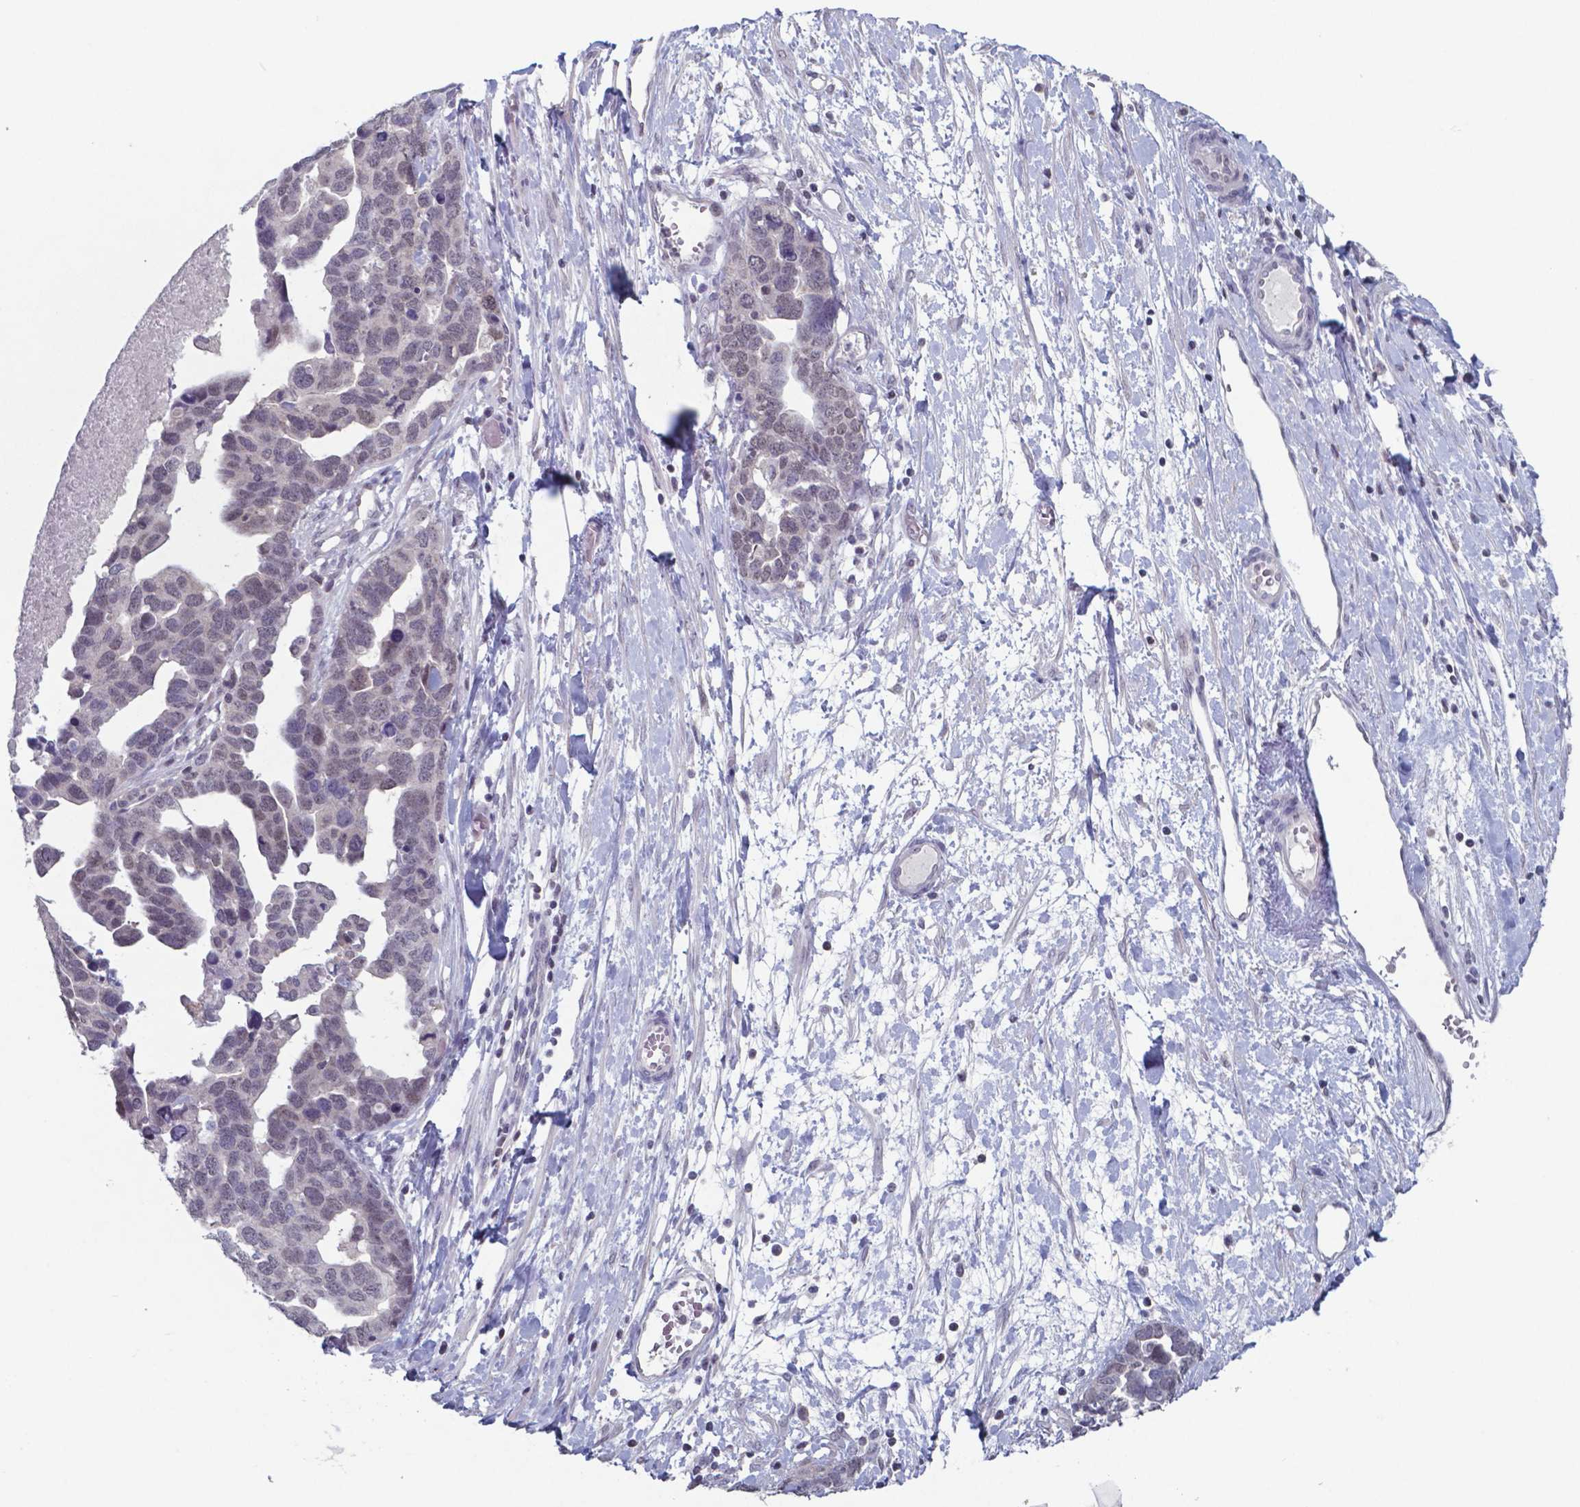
{"staining": {"intensity": "negative", "quantity": "none", "location": "none"}, "tissue": "ovarian cancer", "cell_type": "Tumor cells", "image_type": "cancer", "snomed": [{"axis": "morphology", "description": "Cystadenocarcinoma, serous, NOS"}, {"axis": "topography", "description": "Ovary"}], "caption": "Photomicrograph shows no protein expression in tumor cells of serous cystadenocarcinoma (ovarian) tissue.", "gene": "TDP2", "patient": {"sex": "female", "age": 54}}